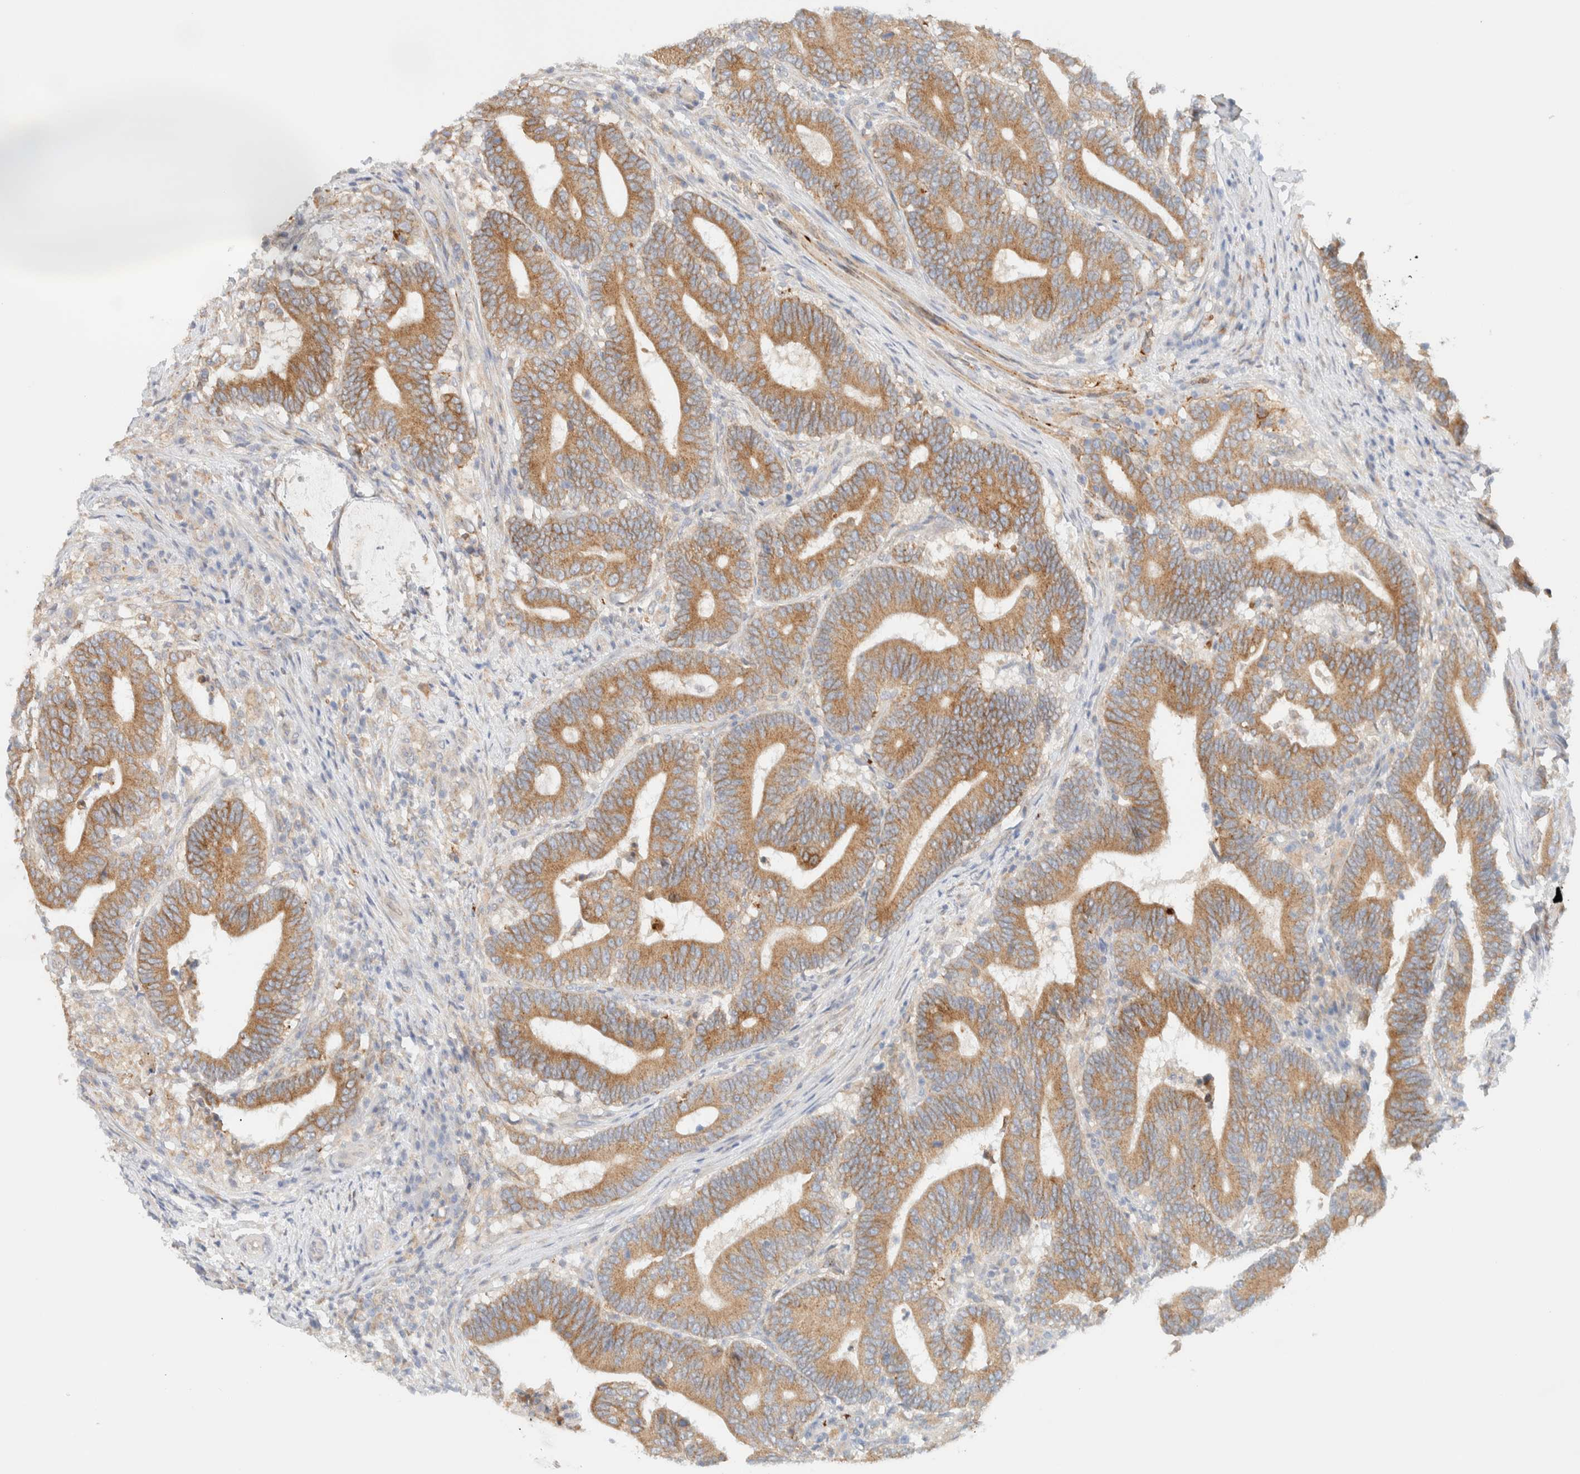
{"staining": {"intensity": "moderate", "quantity": ">75%", "location": "cytoplasmic/membranous"}, "tissue": "colorectal cancer", "cell_type": "Tumor cells", "image_type": "cancer", "snomed": [{"axis": "morphology", "description": "Adenocarcinoma, NOS"}, {"axis": "topography", "description": "Colon"}], "caption": "The histopathology image shows a brown stain indicating the presence of a protein in the cytoplasmic/membranous of tumor cells in colorectal cancer.", "gene": "NT5C", "patient": {"sex": "female", "age": 66}}